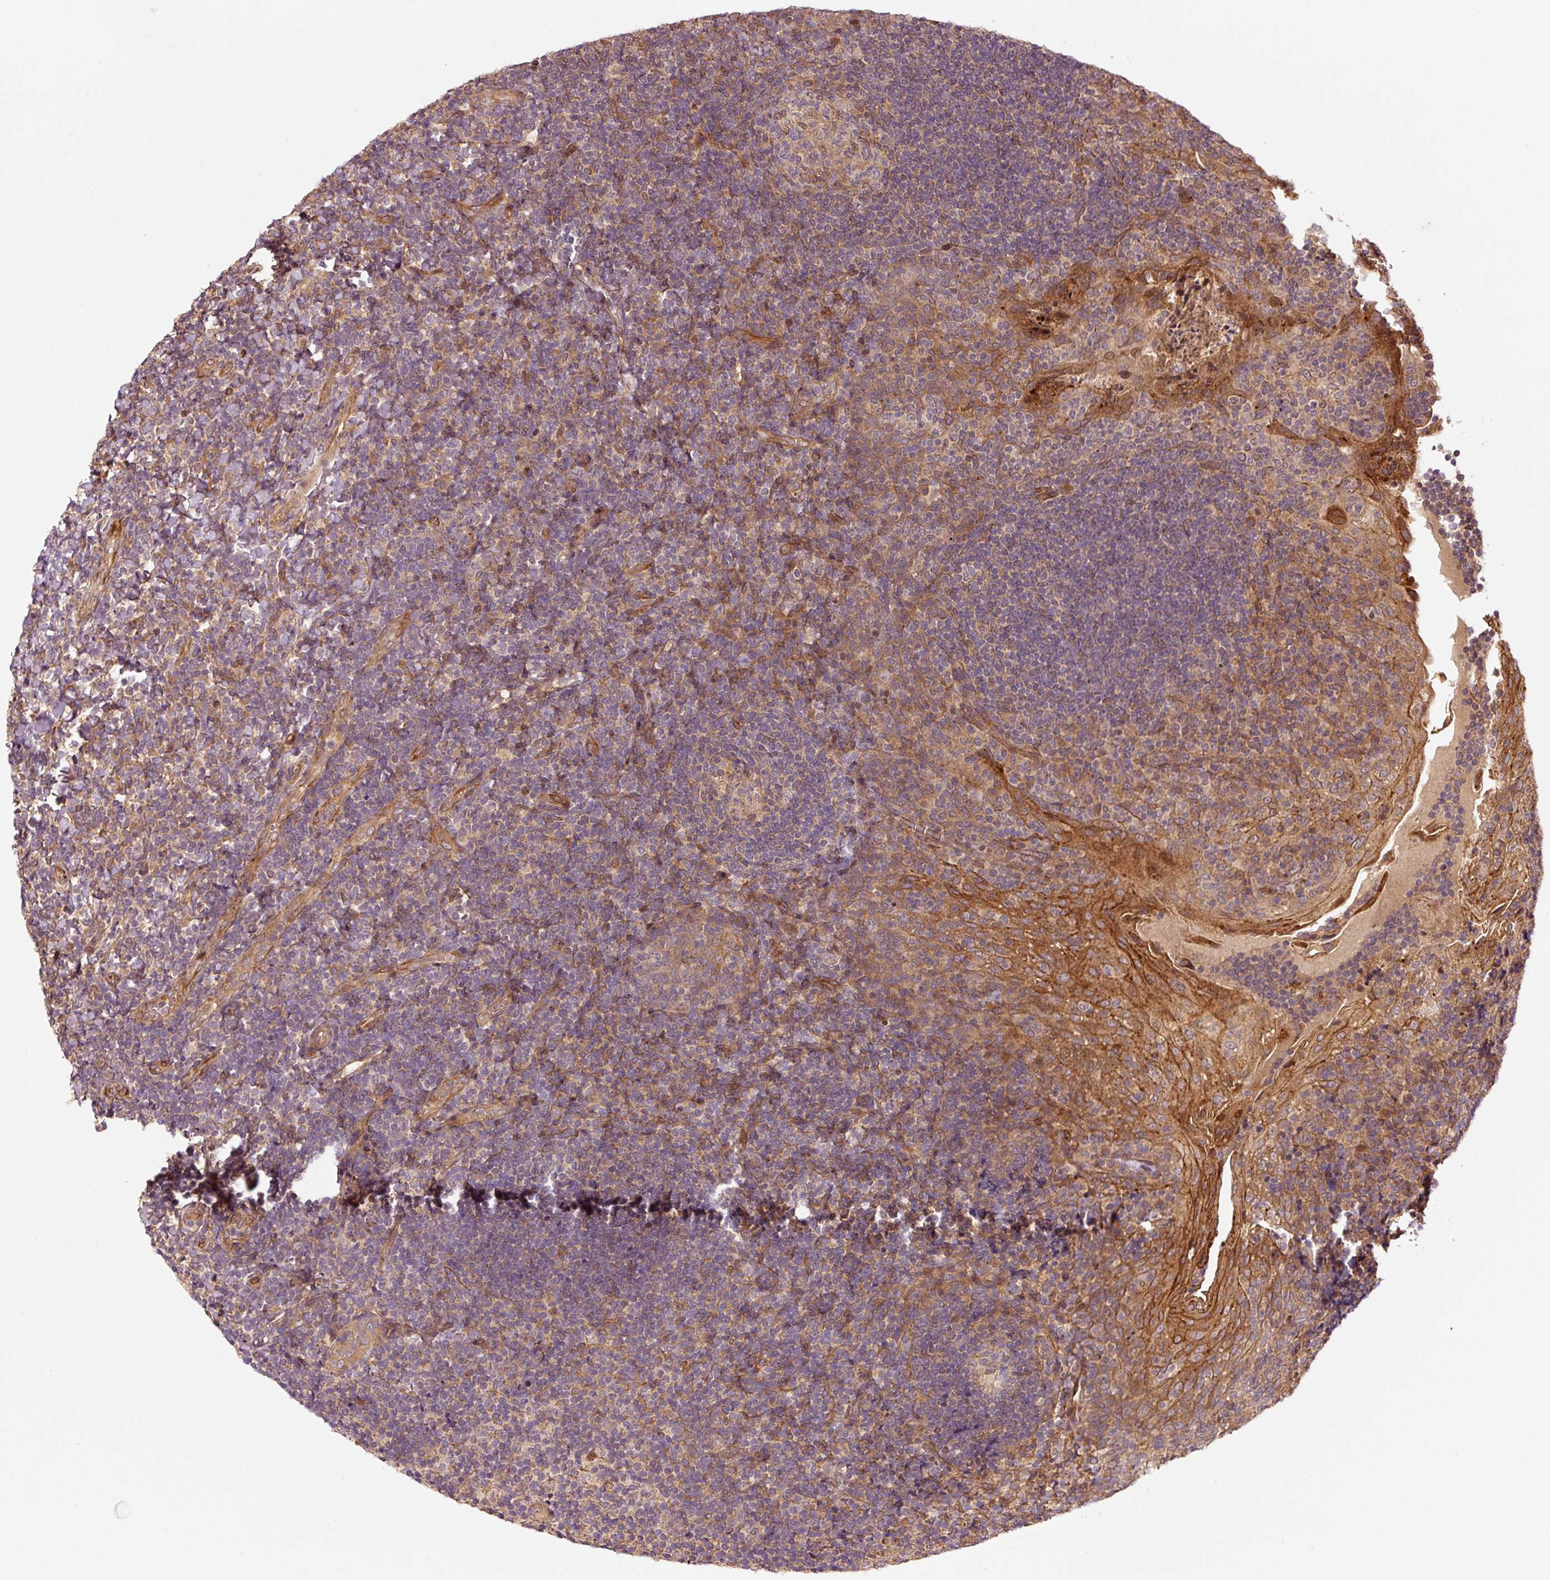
{"staining": {"intensity": "negative", "quantity": "none", "location": "none"}, "tissue": "tonsil", "cell_type": "Germinal center cells", "image_type": "normal", "snomed": [{"axis": "morphology", "description": "Normal tissue, NOS"}, {"axis": "topography", "description": "Tonsil"}], "caption": "Immunohistochemical staining of unremarkable human tonsil exhibits no significant positivity in germinal center cells.", "gene": "OXER1", "patient": {"sex": "male", "age": 17}}